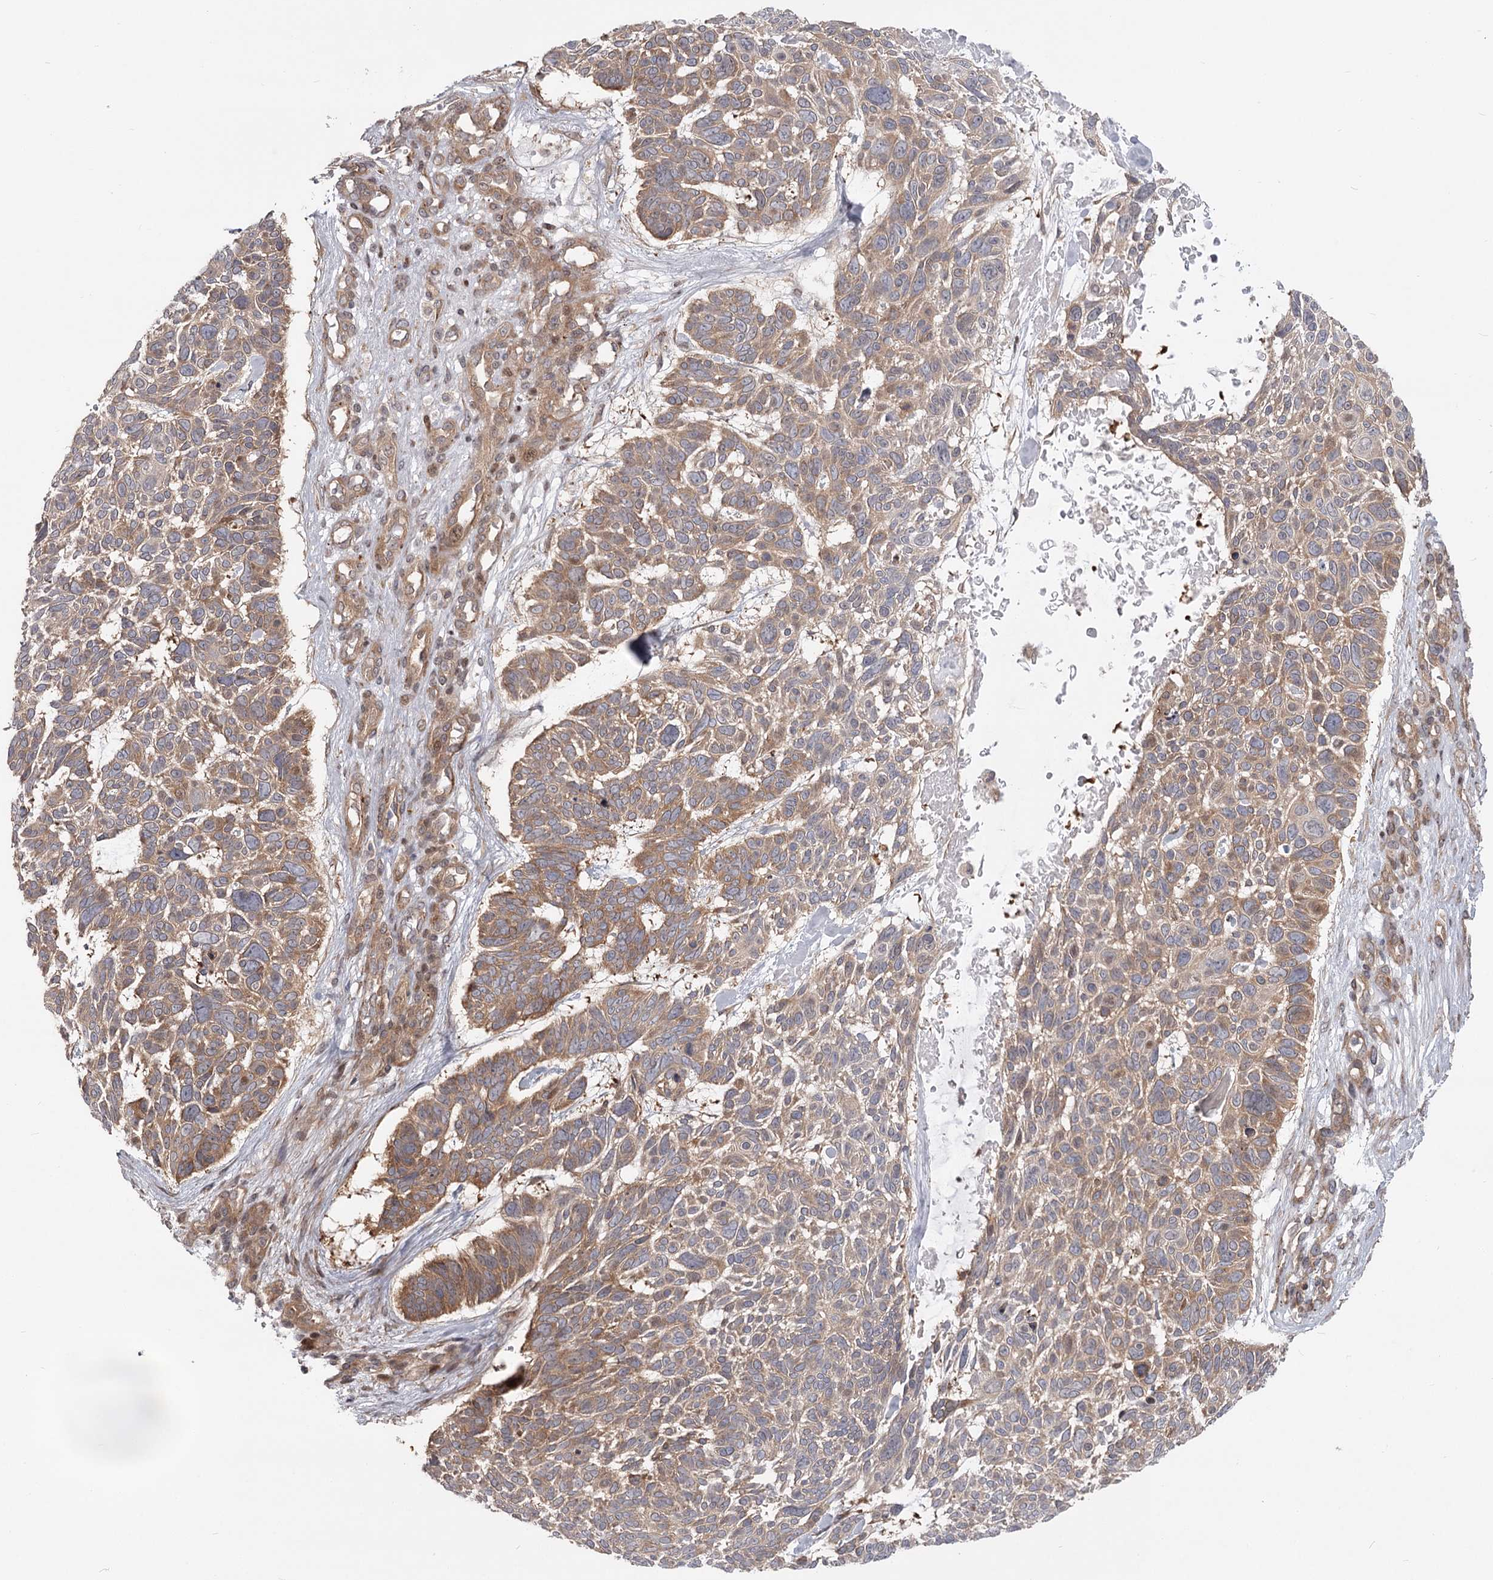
{"staining": {"intensity": "moderate", "quantity": "25%-75%", "location": "cytoplasmic/membranous"}, "tissue": "skin cancer", "cell_type": "Tumor cells", "image_type": "cancer", "snomed": [{"axis": "morphology", "description": "Basal cell carcinoma"}, {"axis": "topography", "description": "Skin"}], "caption": "Skin cancer was stained to show a protein in brown. There is medium levels of moderate cytoplasmic/membranous expression in approximately 25%-75% of tumor cells.", "gene": "CCNG2", "patient": {"sex": "male", "age": 88}}